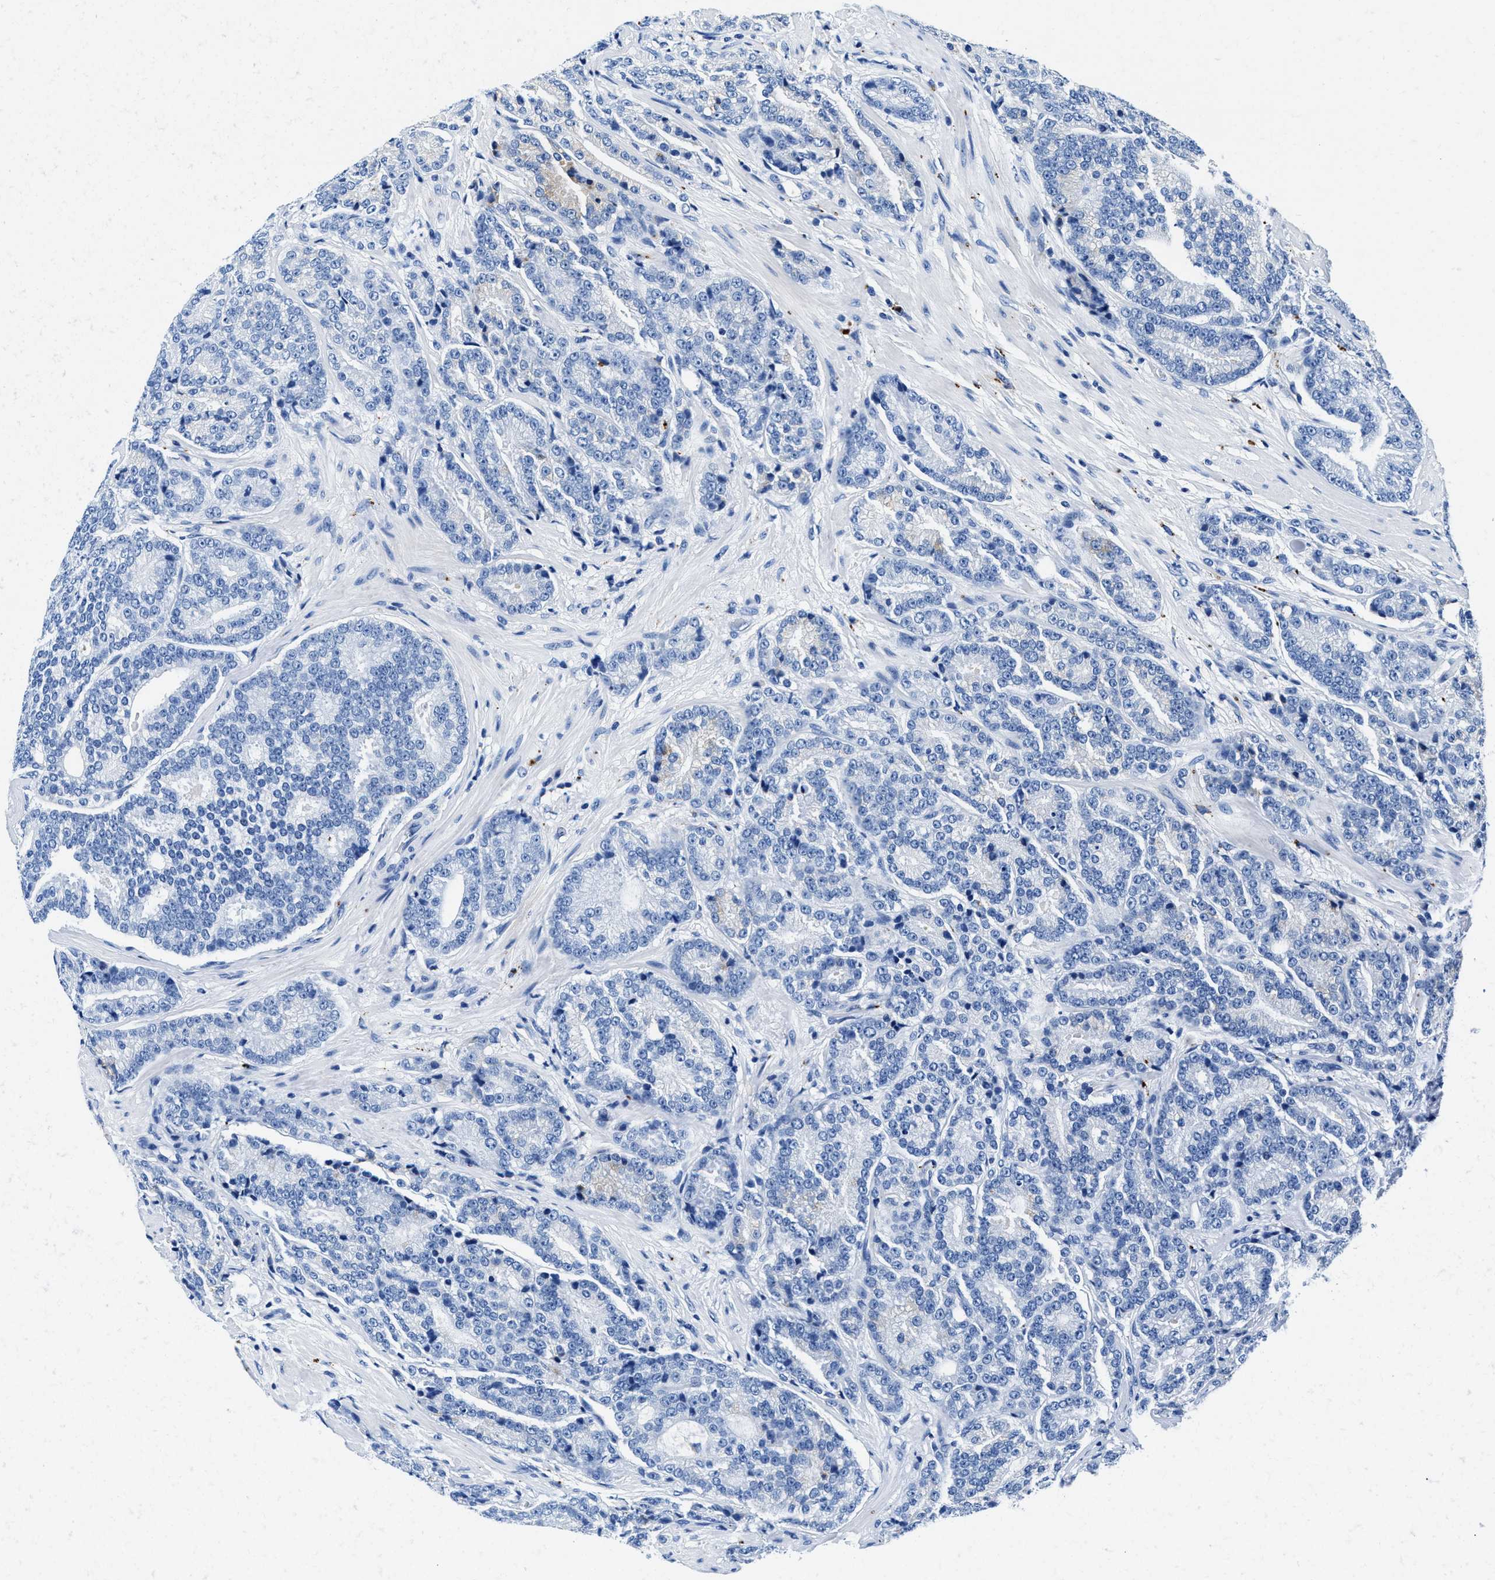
{"staining": {"intensity": "negative", "quantity": "none", "location": "none"}, "tissue": "prostate cancer", "cell_type": "Tumor cells", "image_type": "cancer", "snomed": [{"axis": "morphology", "description": "Adenocarcinoma, High grade"}, {"axis": "topography", "description": "Prostate"}], "caption": "Tumor cells show no significant staining in high-grade adenocarcinoma (prostate).", "gene": "OR14K1", "patient": {"sex": "male", "age": 61}}